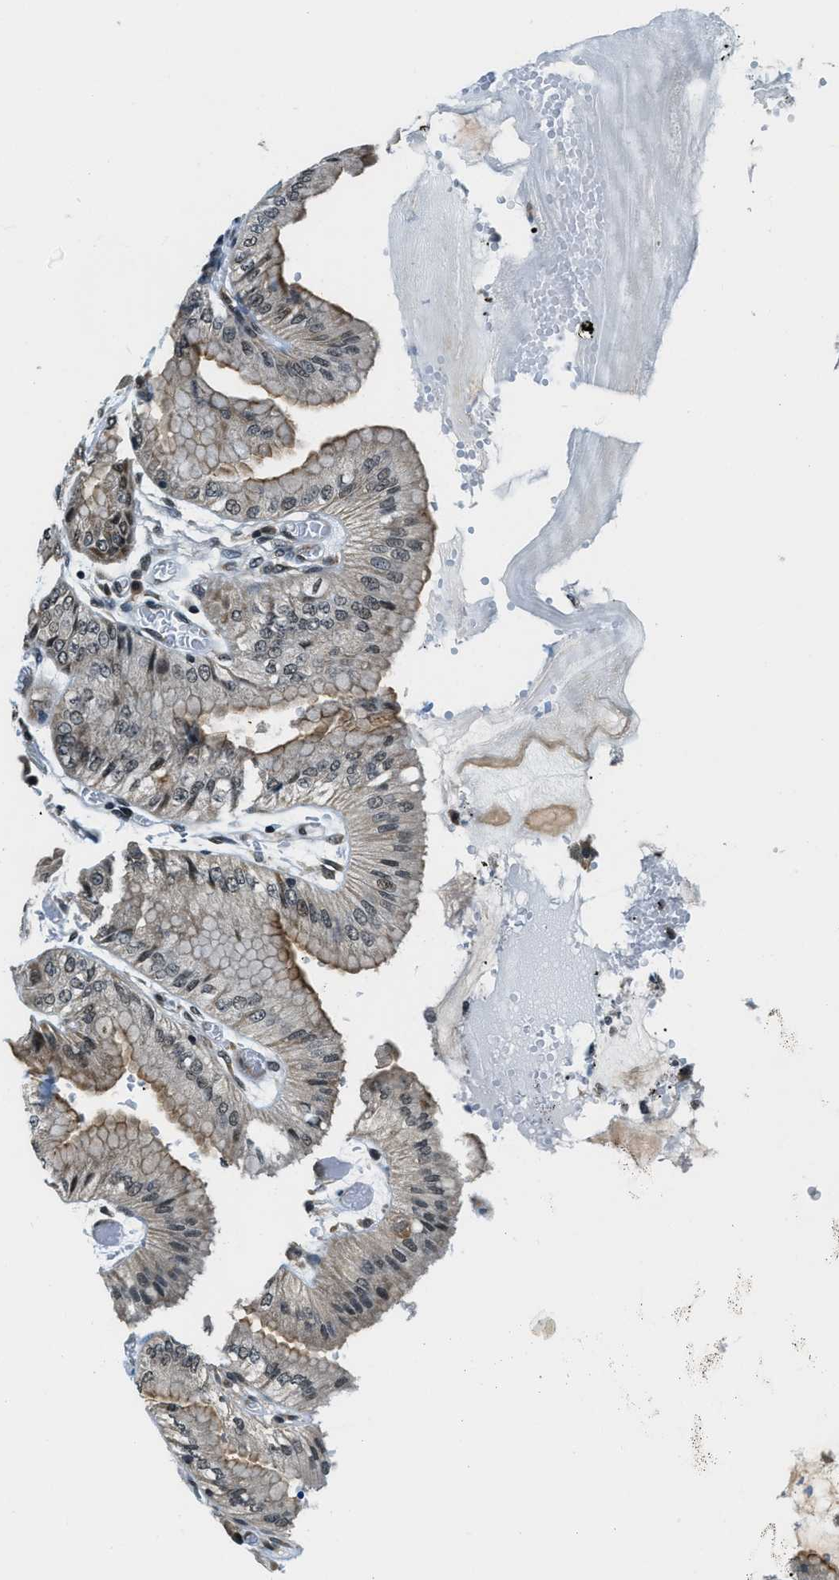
{"staining": {"intensity": "moderate", "quantity": "25%-75%", "location": "cytoplasmic/membranous,nuclear"}, "tissue": "stomach", "cell_type": "Glandular cells", "image_type": "normal", "snomed": [{"axis": "morphology", "description": "Normal tissue, NOS"}, {"axis": "topography", "description": "Stomach, lower"}], "caption": "Moderate cytoplasmic/membranous,nuclear staining for a protein is present in approximately 25%-75% of glandular cells of normal stomach using immunohistochemistry (IHC).", "gene": "RAB11FIP1", "patient": {"sex": "male", "age": 71}}